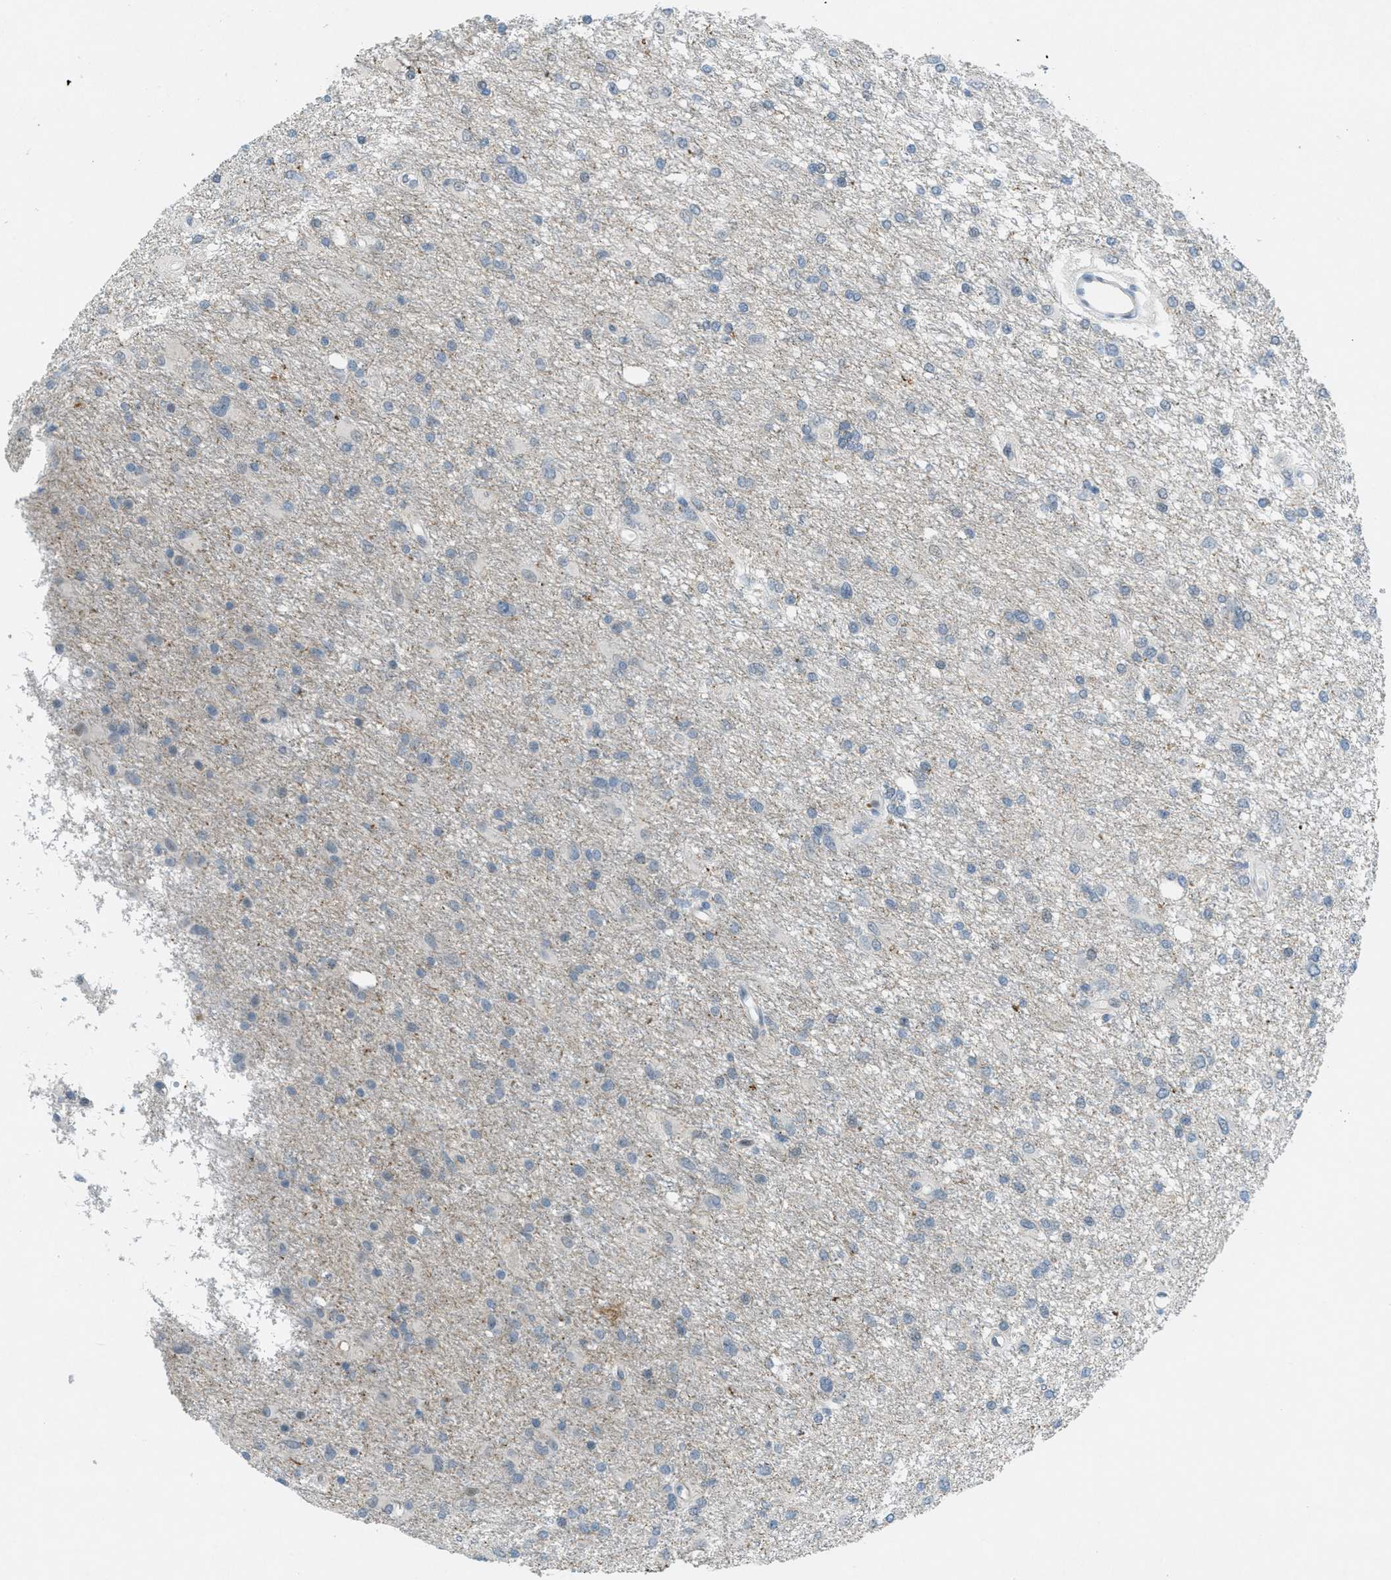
{"staining": {"intensity": "negative", "quantity": "none", "location": "none"}, "tissue": "glioma", "cell_type": "Tumor cells", "image_type": "cancer", "snomed": [{"axis": "morphology", "description": "Glioma, malignant, High grade"}, {"axis": "topography", "description": "Brain"}], "caption": "IHC histopathology image of glioma stained for a protein (brown), which shows no staining in tumor cells.", "gene": "FYN", "patient": {"sex": "female", "age": 59}}